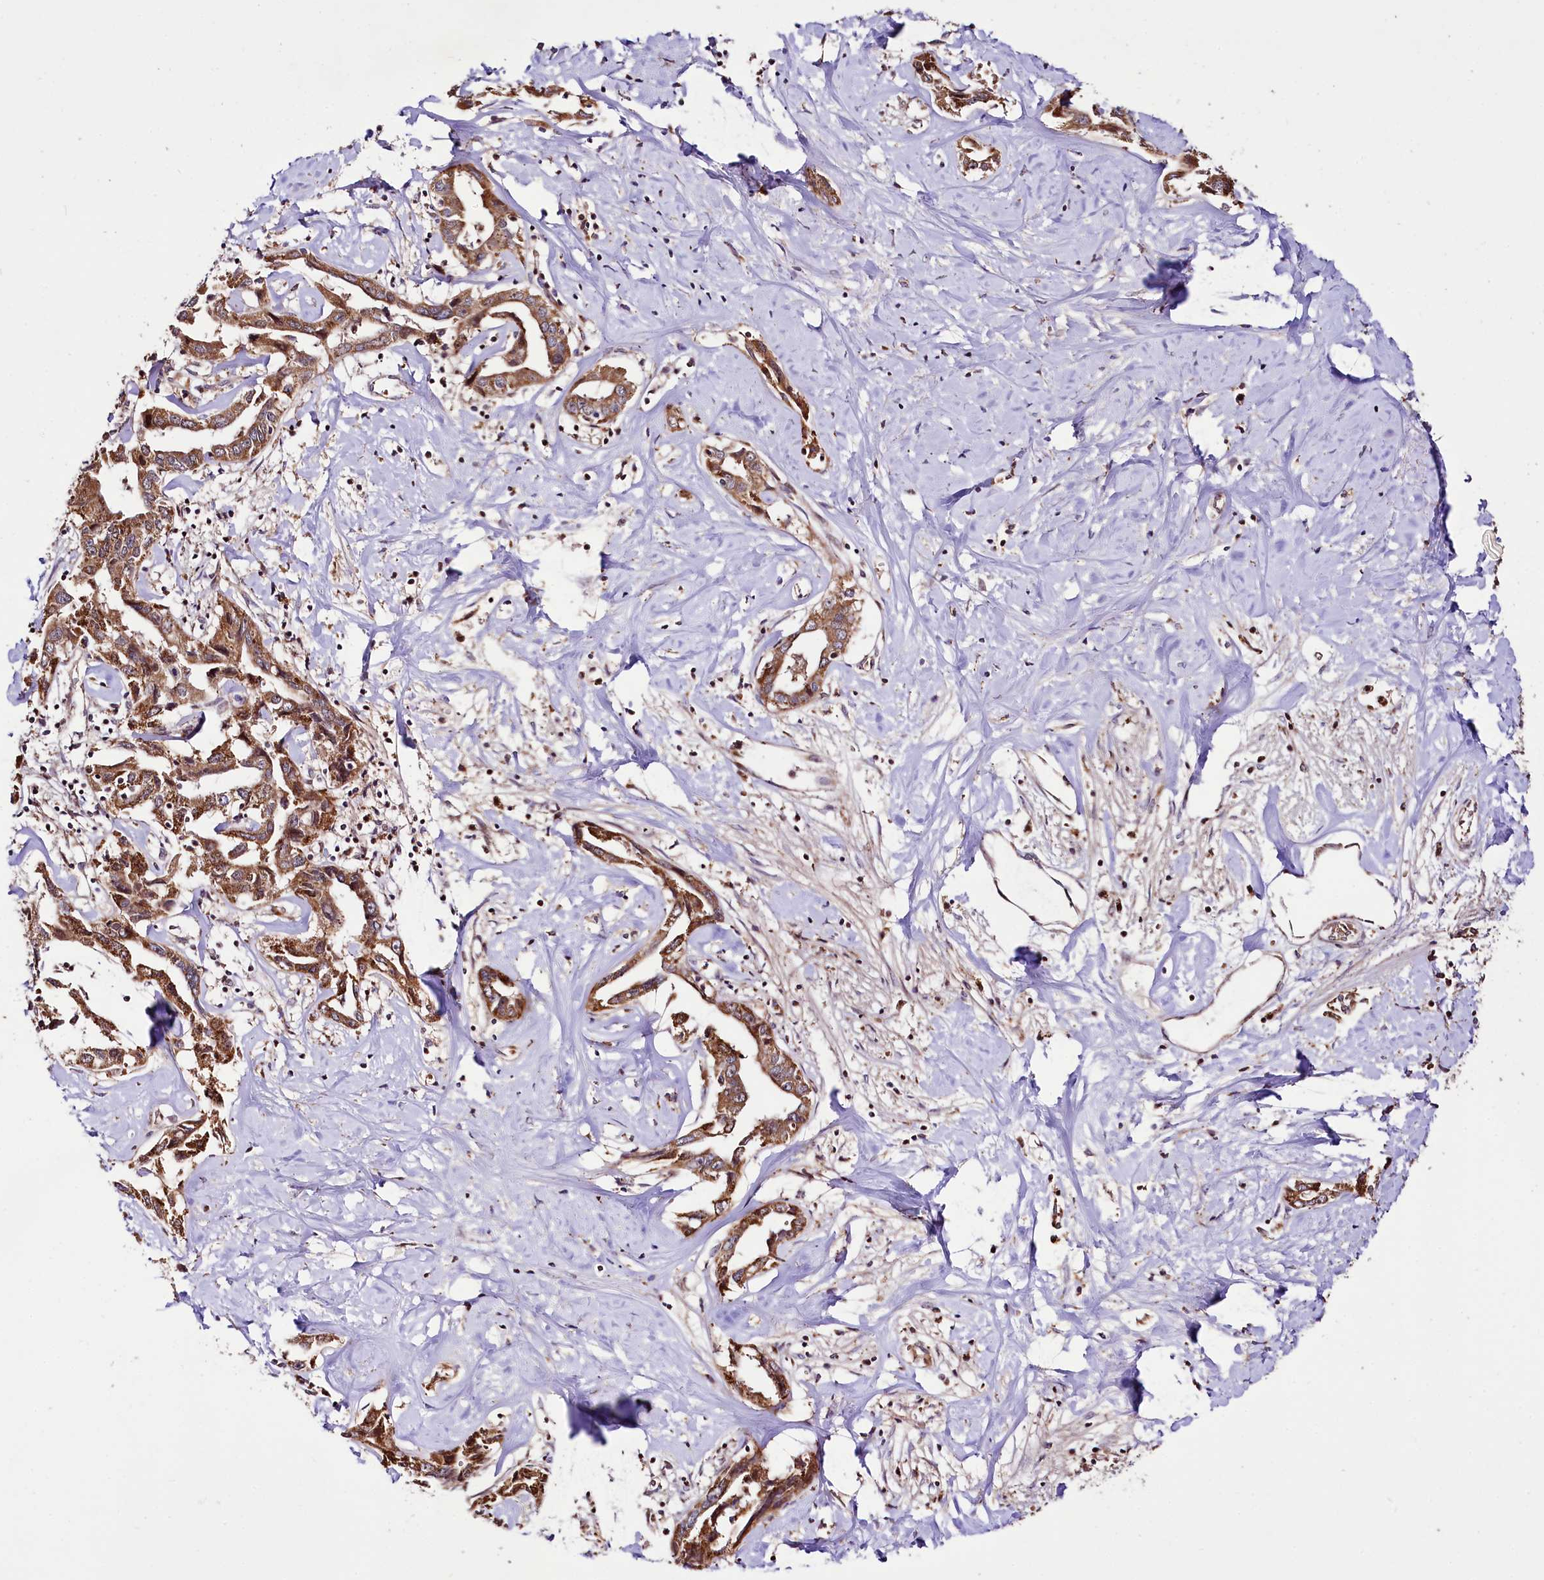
{"staining": {"intensity": "moderate", "quantity": ">75%", "location": "cytoplasmic/membranous"}, "tissue": "liver cancer", "cell_type": "Tumor cells", "image_type": "cancer", "snomed": [{"axis": "morphology", "description": "Cholangiocarcinoma"}, {"axis": "topography", "description": "Liver"}], "caption": "Approximately >75% of tumor cells in human liver cholangiocarcinoma reveal moderate cytoplasmic/membranous protein expression as visualized by brown immunohistochemical staining.", "gene": "ST7", "patient": {"sex": "male", "age": 59}}